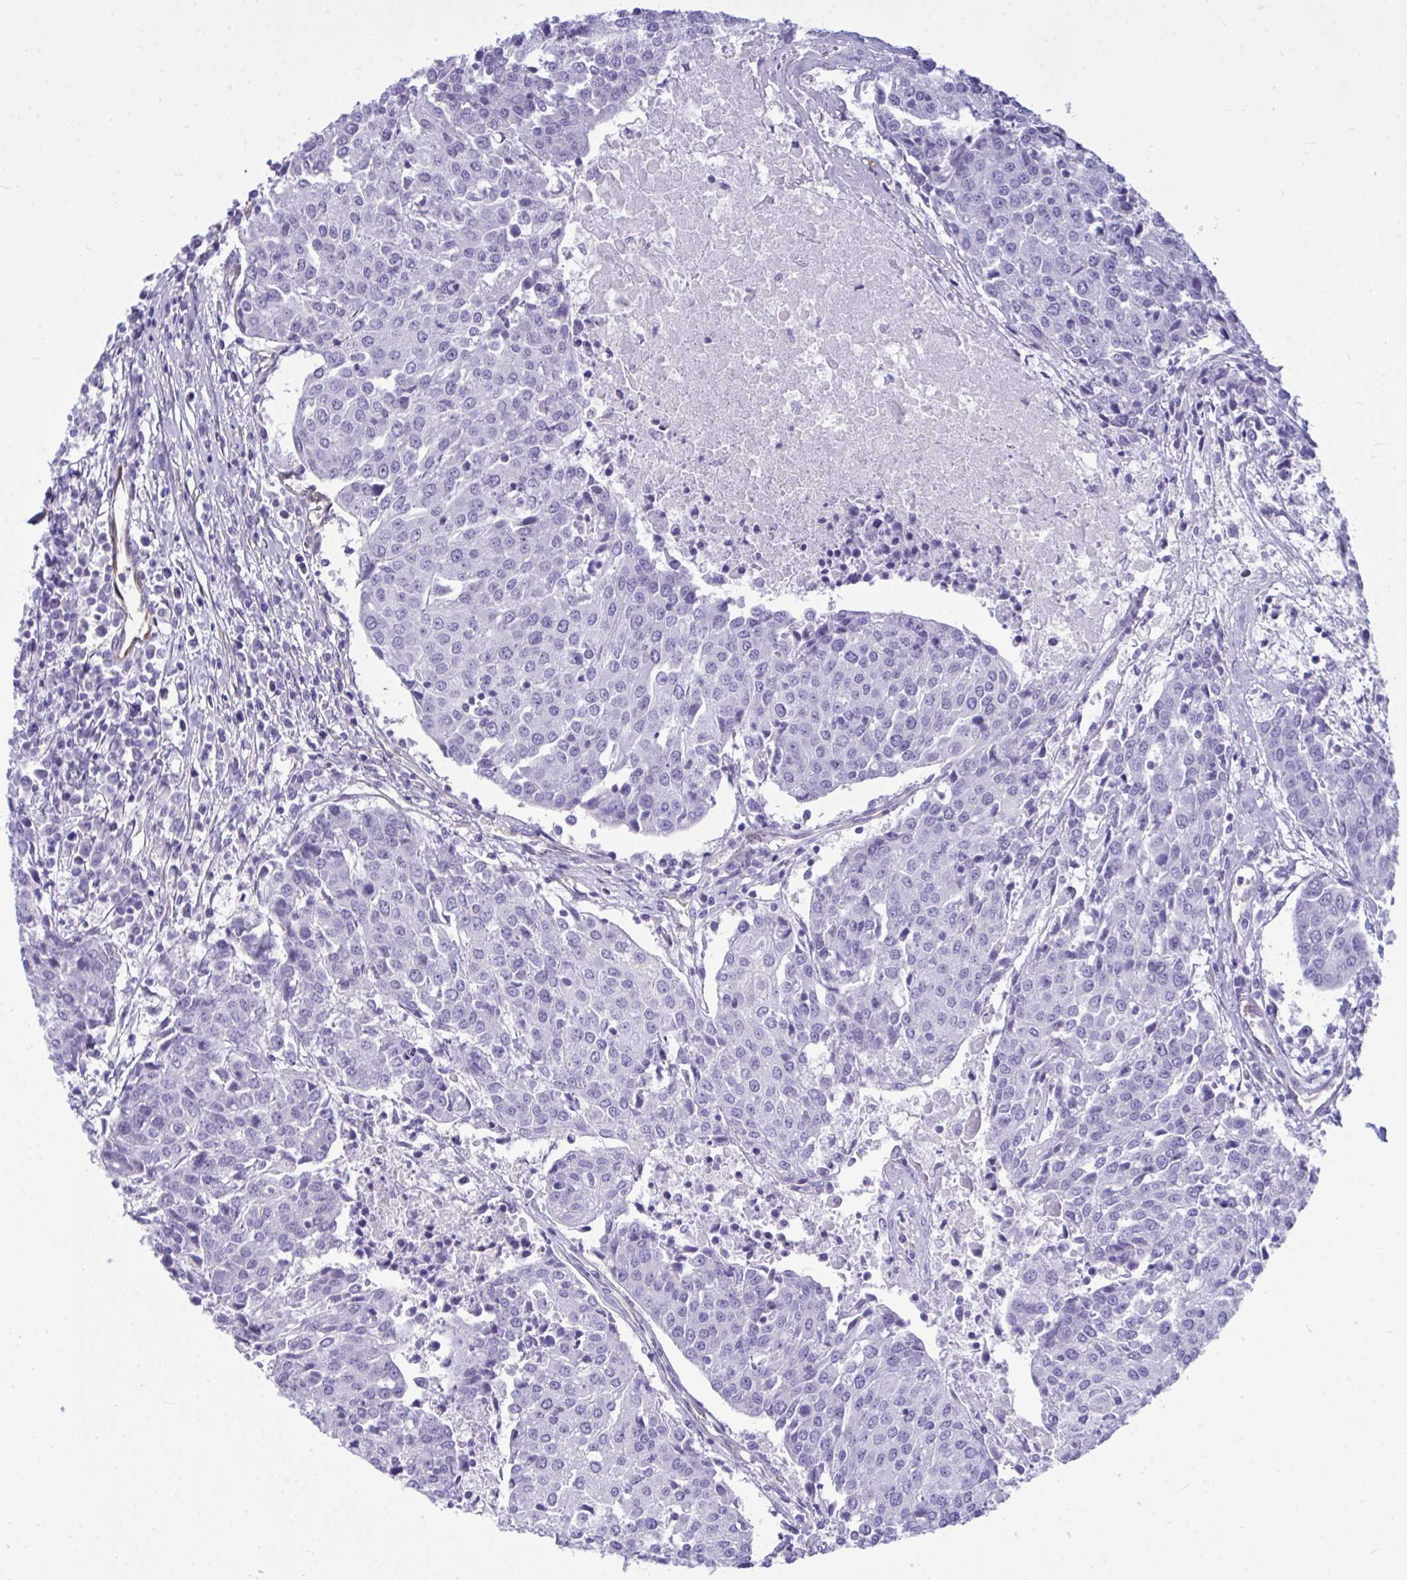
{"staining": {"intensity": "negative", "quantity": "none", "location": "none"}, "tissue": "urothelial cancer", "cell_type": "Tumor cells", "image_type": "cancer", "snomed": [{"axis": "morphology", "description": "Urothelial carcinoma, High grade"}, {"axis": "topography", "description": "Urinary bladder"}], "caption": "A histopathology image of human high-grade urothelial carcinoma is negative for staining in tumor cells.", "gene": "LIMS2", "patient": {"sex": "female", "age": 85}}